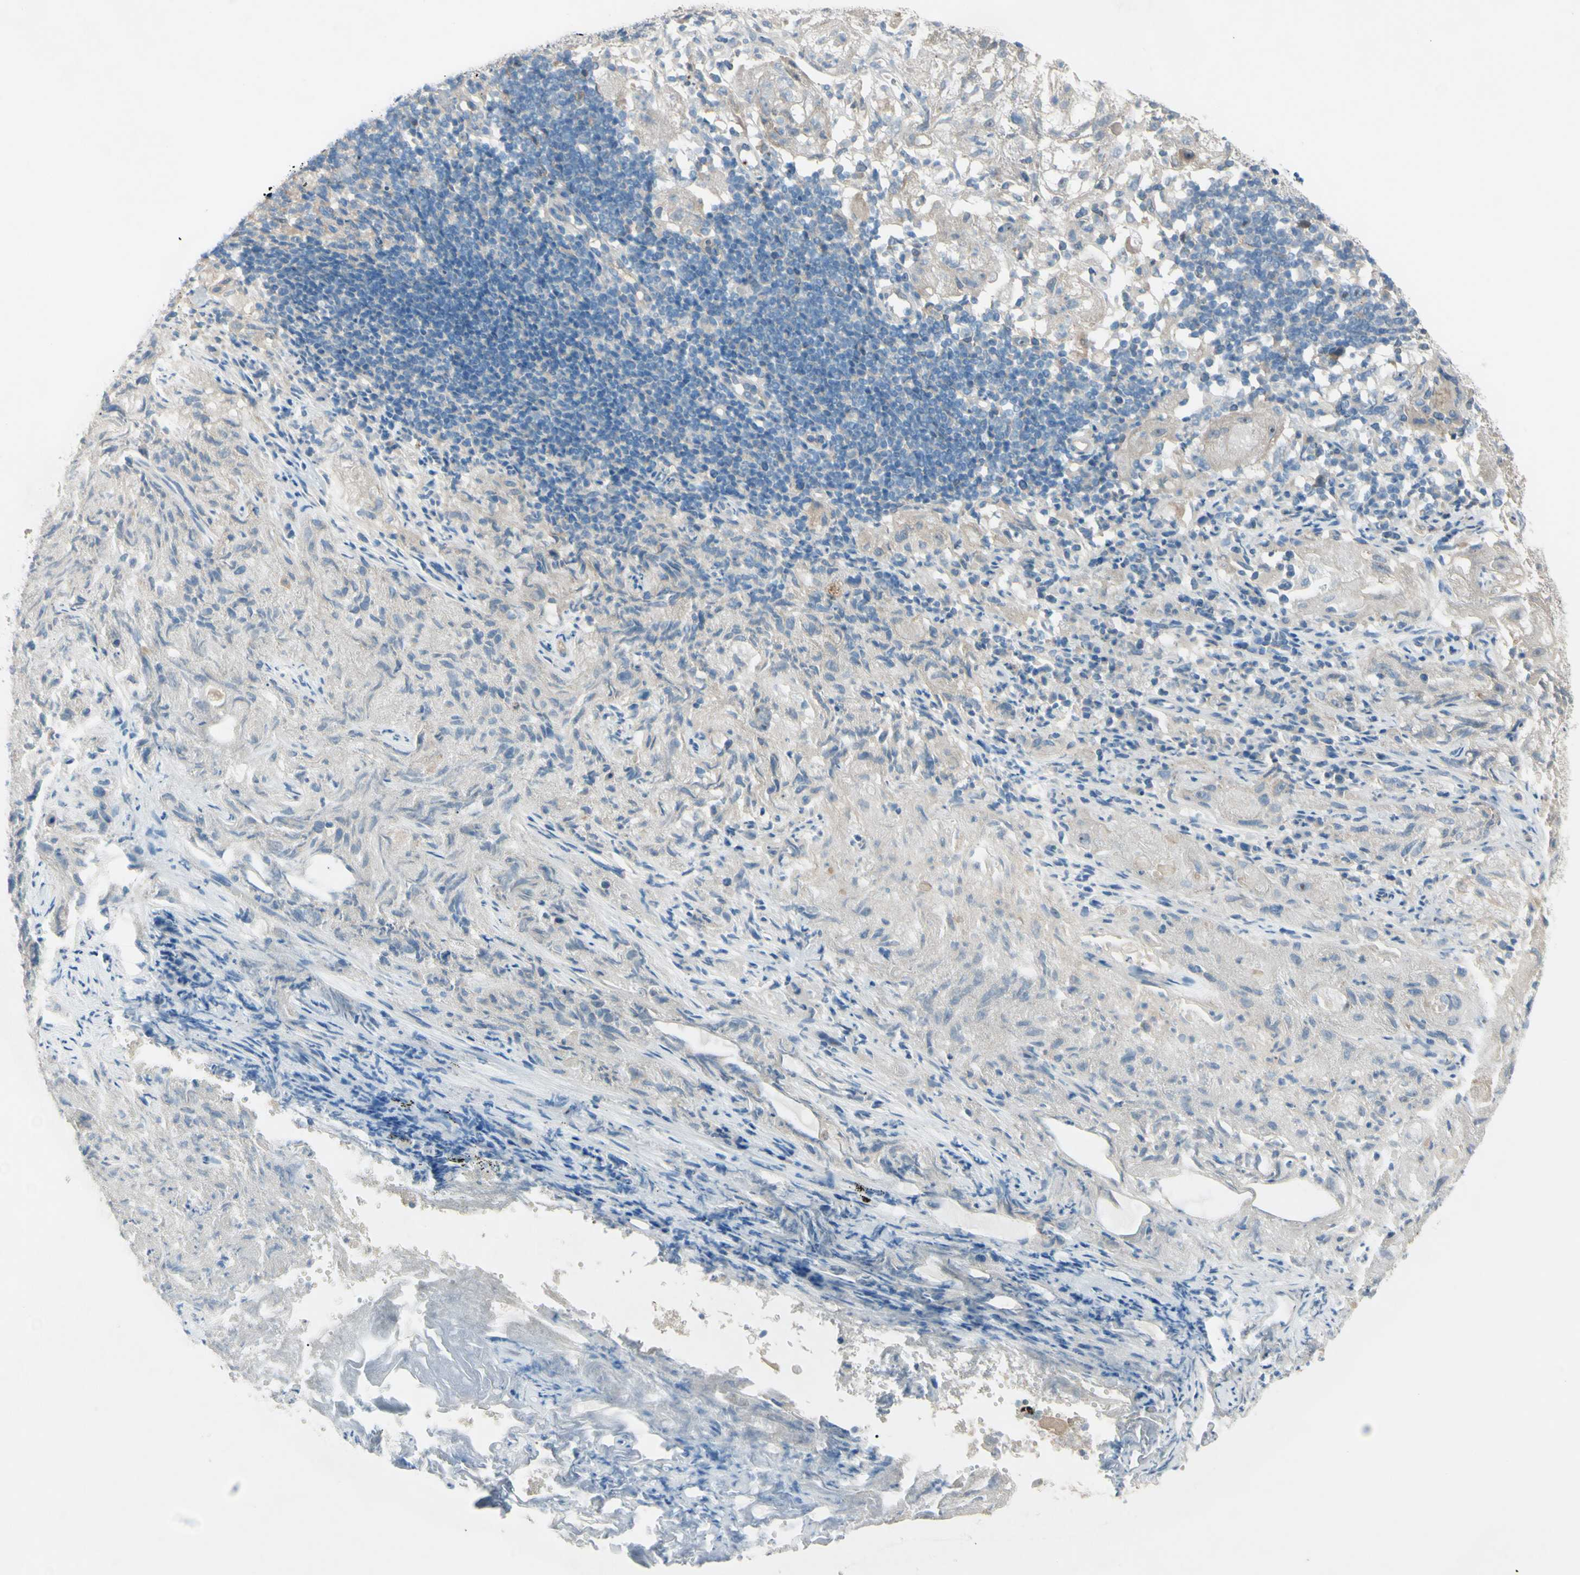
{"staining": {"intensity": "weak", "quantity": "25%-75%", "location": "cytoplasmic/membranous"}, "tissue": "lung cancer", "cell_type": "Tumor cells", "image_type": "cancer", "snomed": [{"axis": "morphology", "description": "Inflammation, NOS"}, {"axis": "morphology", "description": "Squamous cell carcinoma, NOS"}, {"axis": "topography", "description": "Lymph node"}, {"axis": "topography", "description": "Soft tissue"}, {"axis": "topography", "description": "Lung"}], "caption": "Tumor cells exhibit low levels of weak cytoplasmic/membranous staining in about 25%-75% of cells in human squamous cell carcinoma (lung).", "gene": "ATRN", "patient": {"sex": "male", "age": 66}}